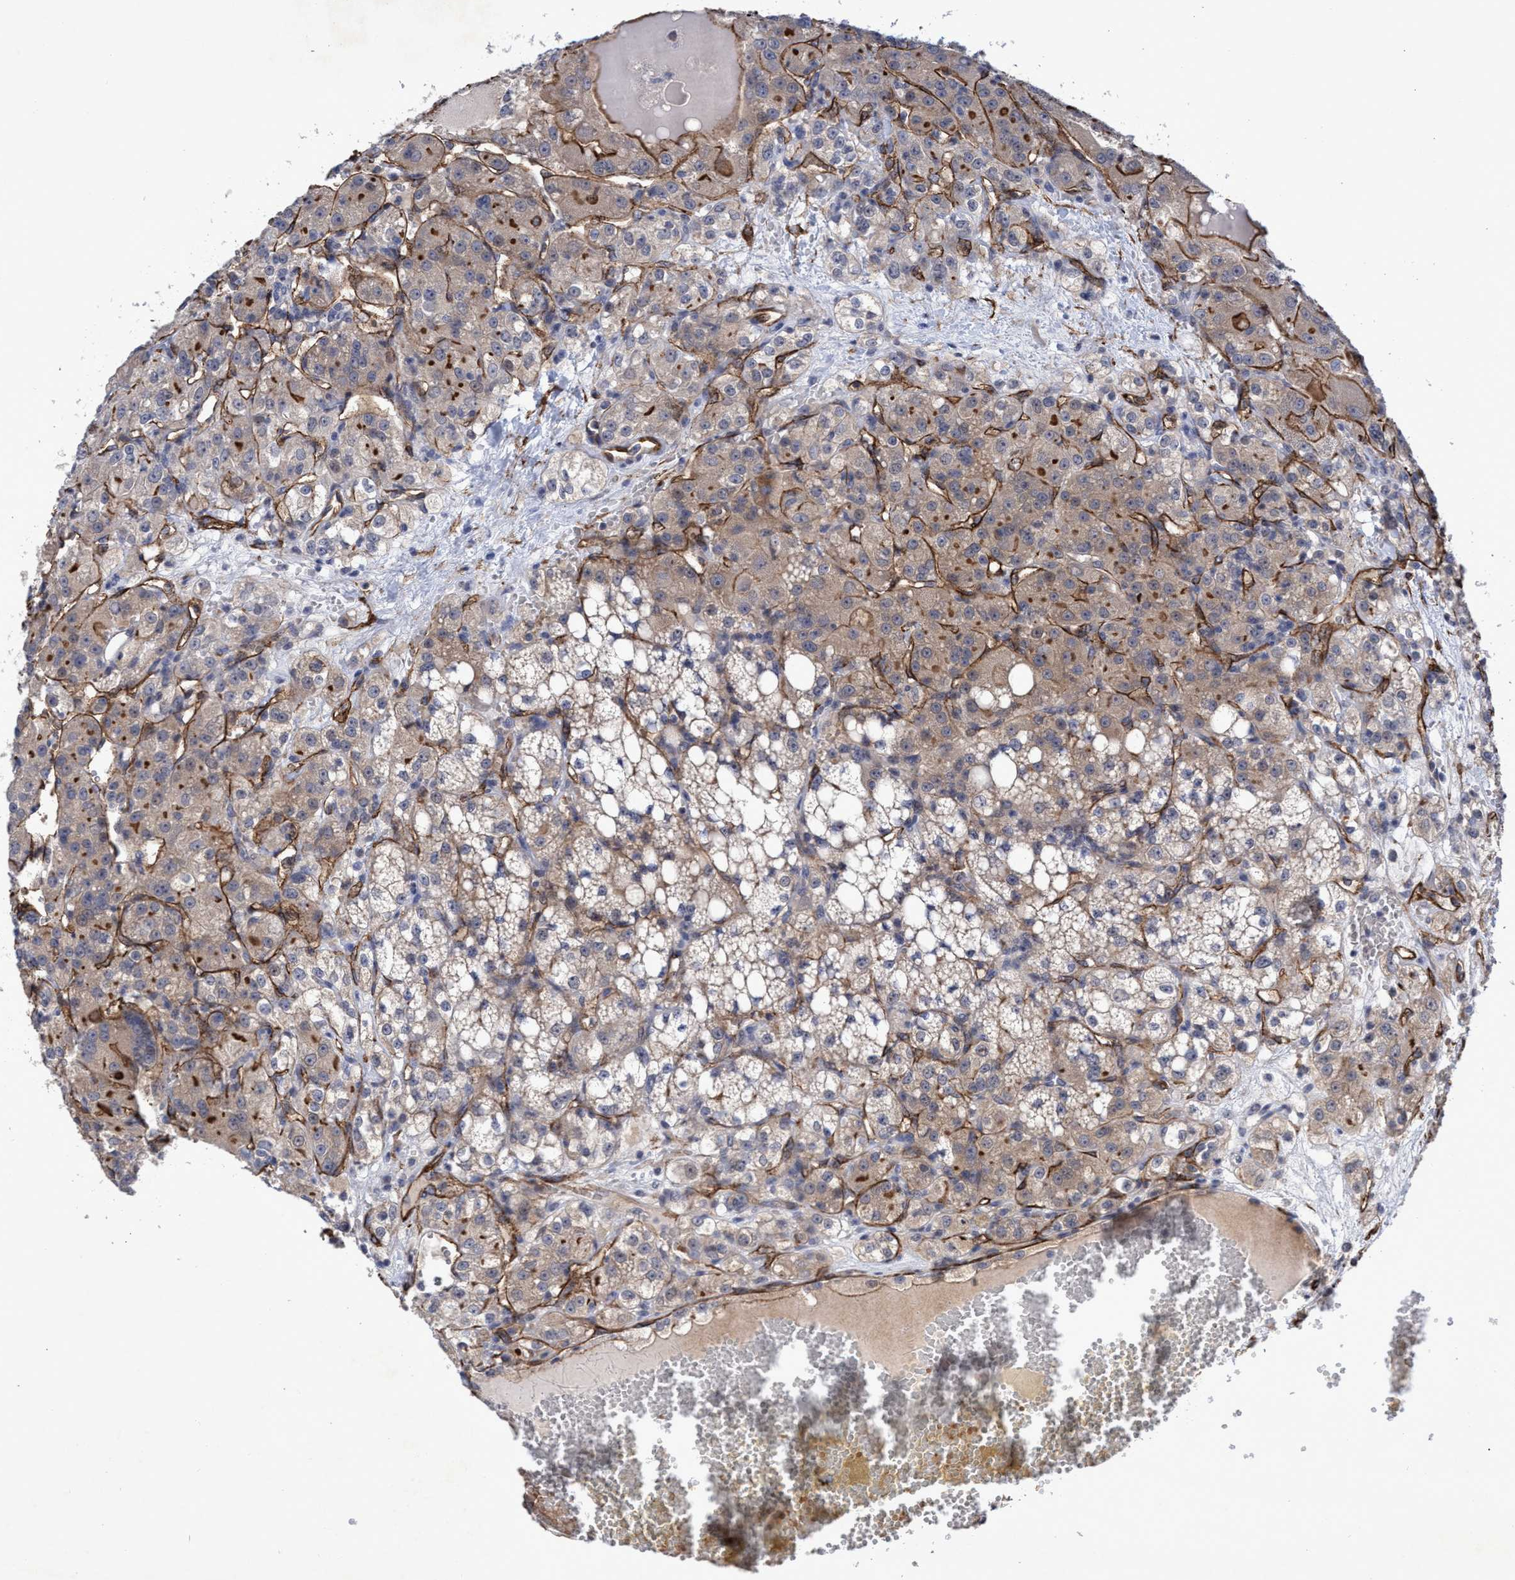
{"staining": {"intensity": "weak", "quantity": "25%-75%", "location": "cytoplasmic/membranous"}, "tissue": "renal cancer", "cell_type": "Tumor cells", "image_type": "cancer", "snomed": [{"axis": "morphology", "description": "Normal tissue, NOS"}, {"axis": "morphology", "description": "Adenocarcinoma, NOS"}, {"axis": "topography", "description": "Kidney"}], "caption": "Renal cancer (adenocarcinoma) was stained to show a protein in brown. There is low levels of weak cytoplasmic/membranous positivity in approximately 25%-75% of tumor cells. Immunohistochemistry (ihc) stains the protein in brown and the nuclei are stained blue.", "gene": "ZNF750", "patient": {"sex": "male", "age": 61}}